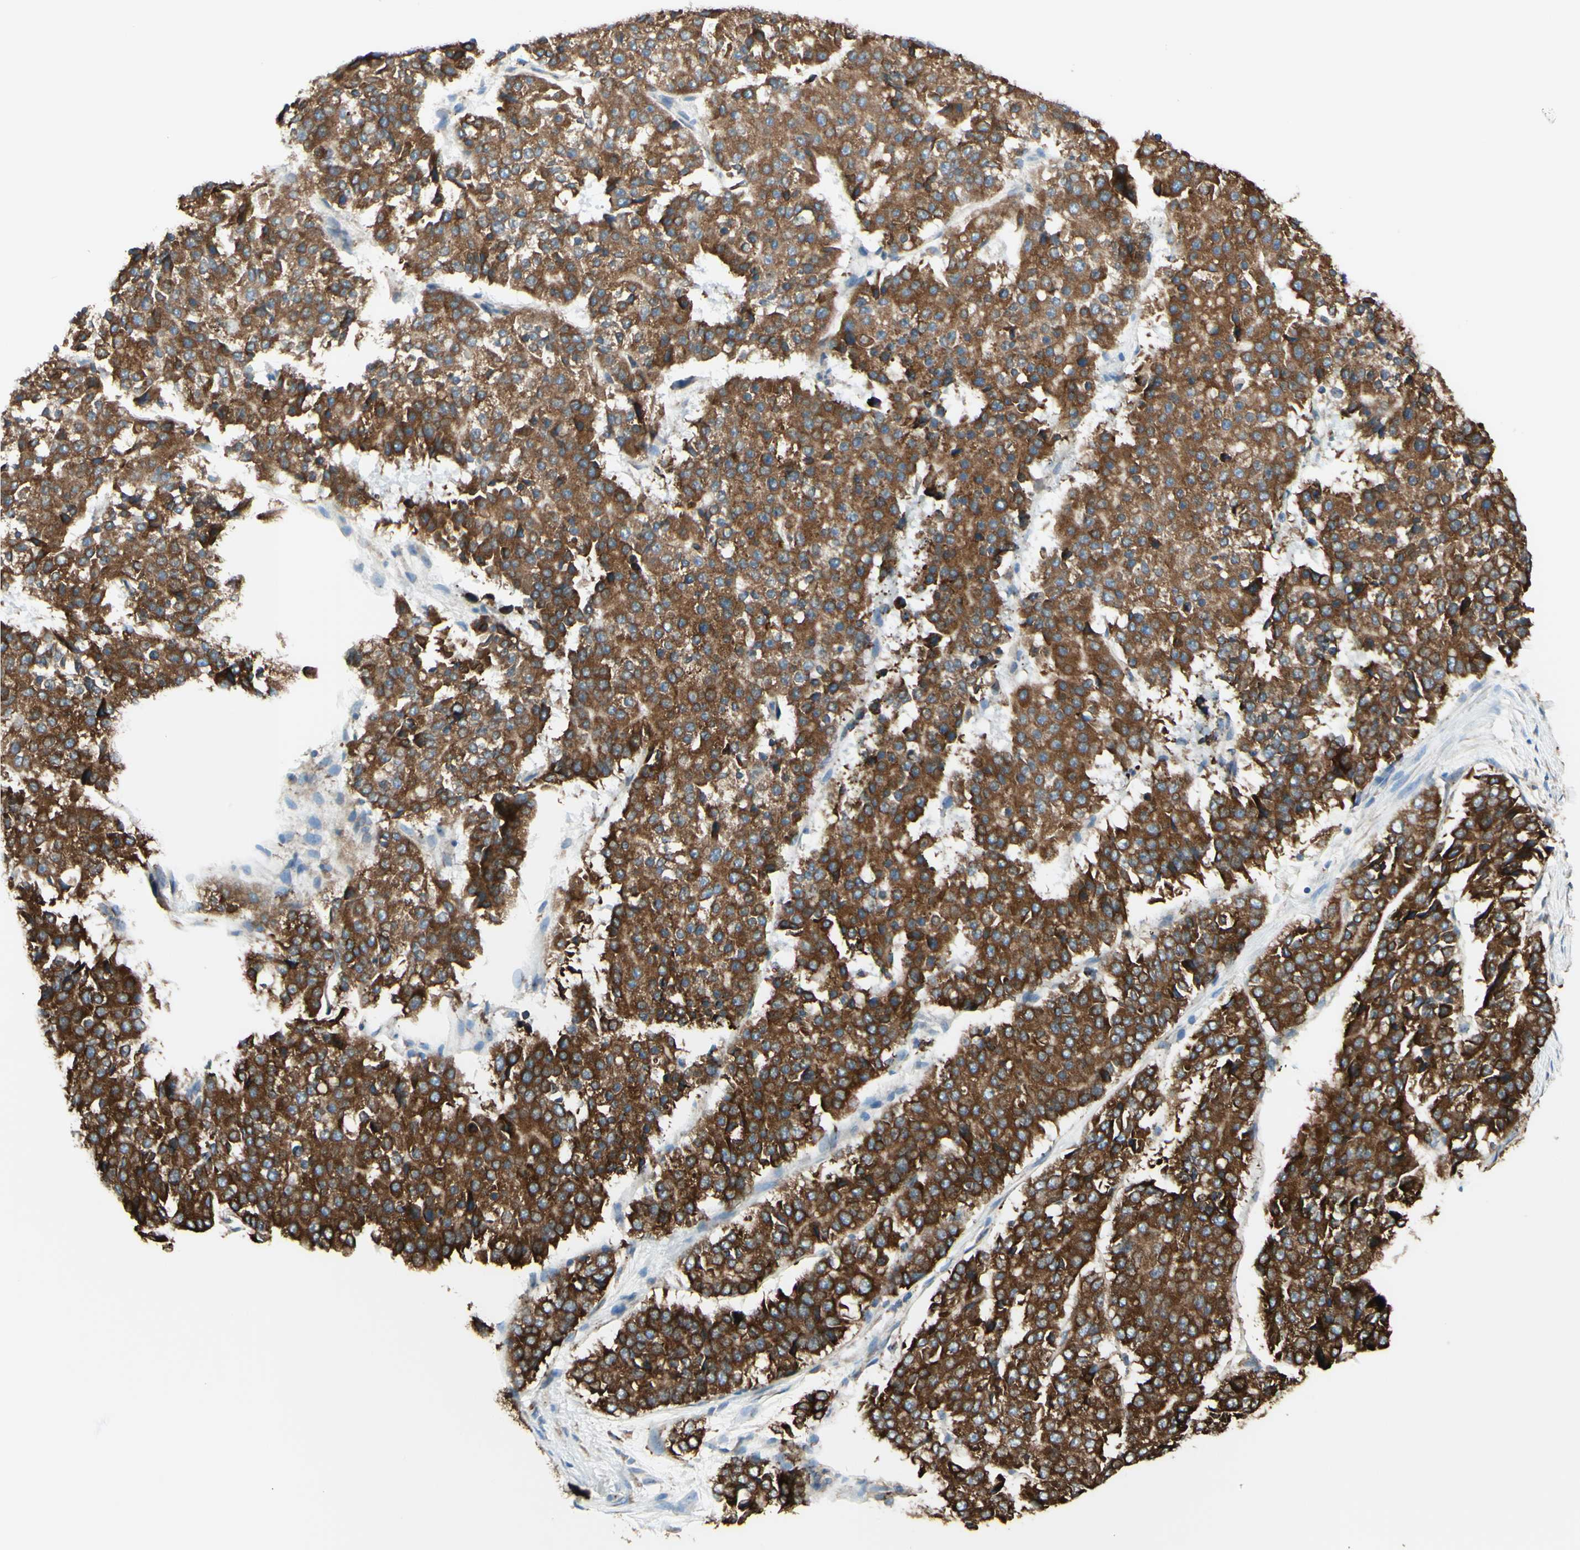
{"staining": {"intensity": "strong", "quantity": ">75%", "location": "cytoplasmic/membranous"}, "tissue": "pancreatic cancer", "cell_type": "Tumor cells", "image_type": "cancer", "snomed": [{"axis": "morphology", "description": "Adenocarcinoma, NOS"}, {"axis": "topography", "description": "Pancreas"}], "caption": "Immunohistochemical staining of human pancreatic cancer demonstrates strong cytoplasmic/membranous protein expression in approximately >75% of tumor cells.", "gene": "DNAJB11", "patient": {"sex": "male", "age": 50}}